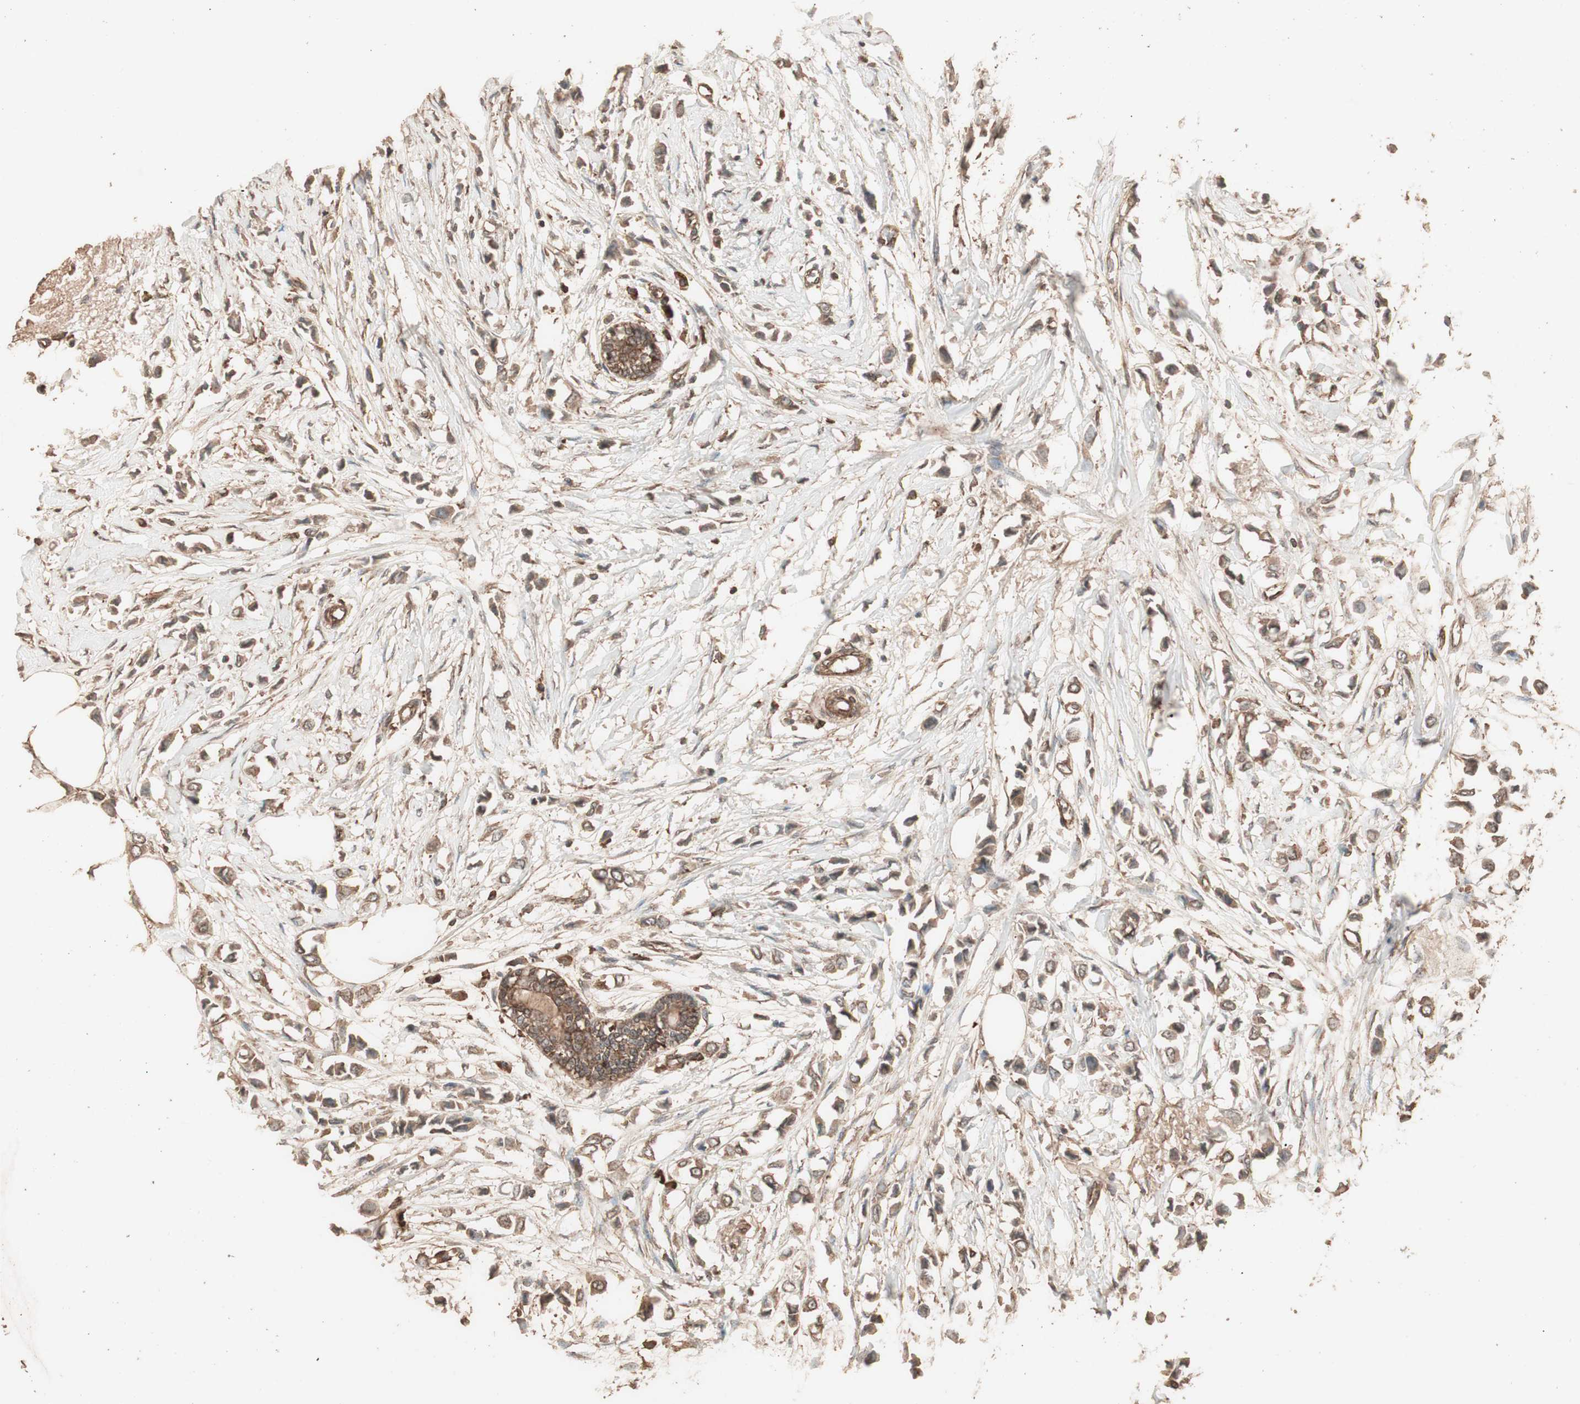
{"staining": {"intensity": "moderate", "quantity": ">75%", "location": "cytoplasmic/membranous"}, "tissue": "breast cancer", "cell_type": "Tumor cells", "image_type": "cancer", "snomed": [{"axis": "morphology", "description": "Lobular carcinoma"}, {"axis": "topography", "description": "Breast"}], "caption": "A brown stain highlights moderate cytoplasmic/membranous expression of a protein in breast cancer (lobular carcinoma) tumor cells. The protein of interest is stained brown, and the nuclei are stained in blue (DAB IHC with brightfield microscopy, high magnification).", "gene": "CCN4", "patient": {"sex": "female", "age": 51}}